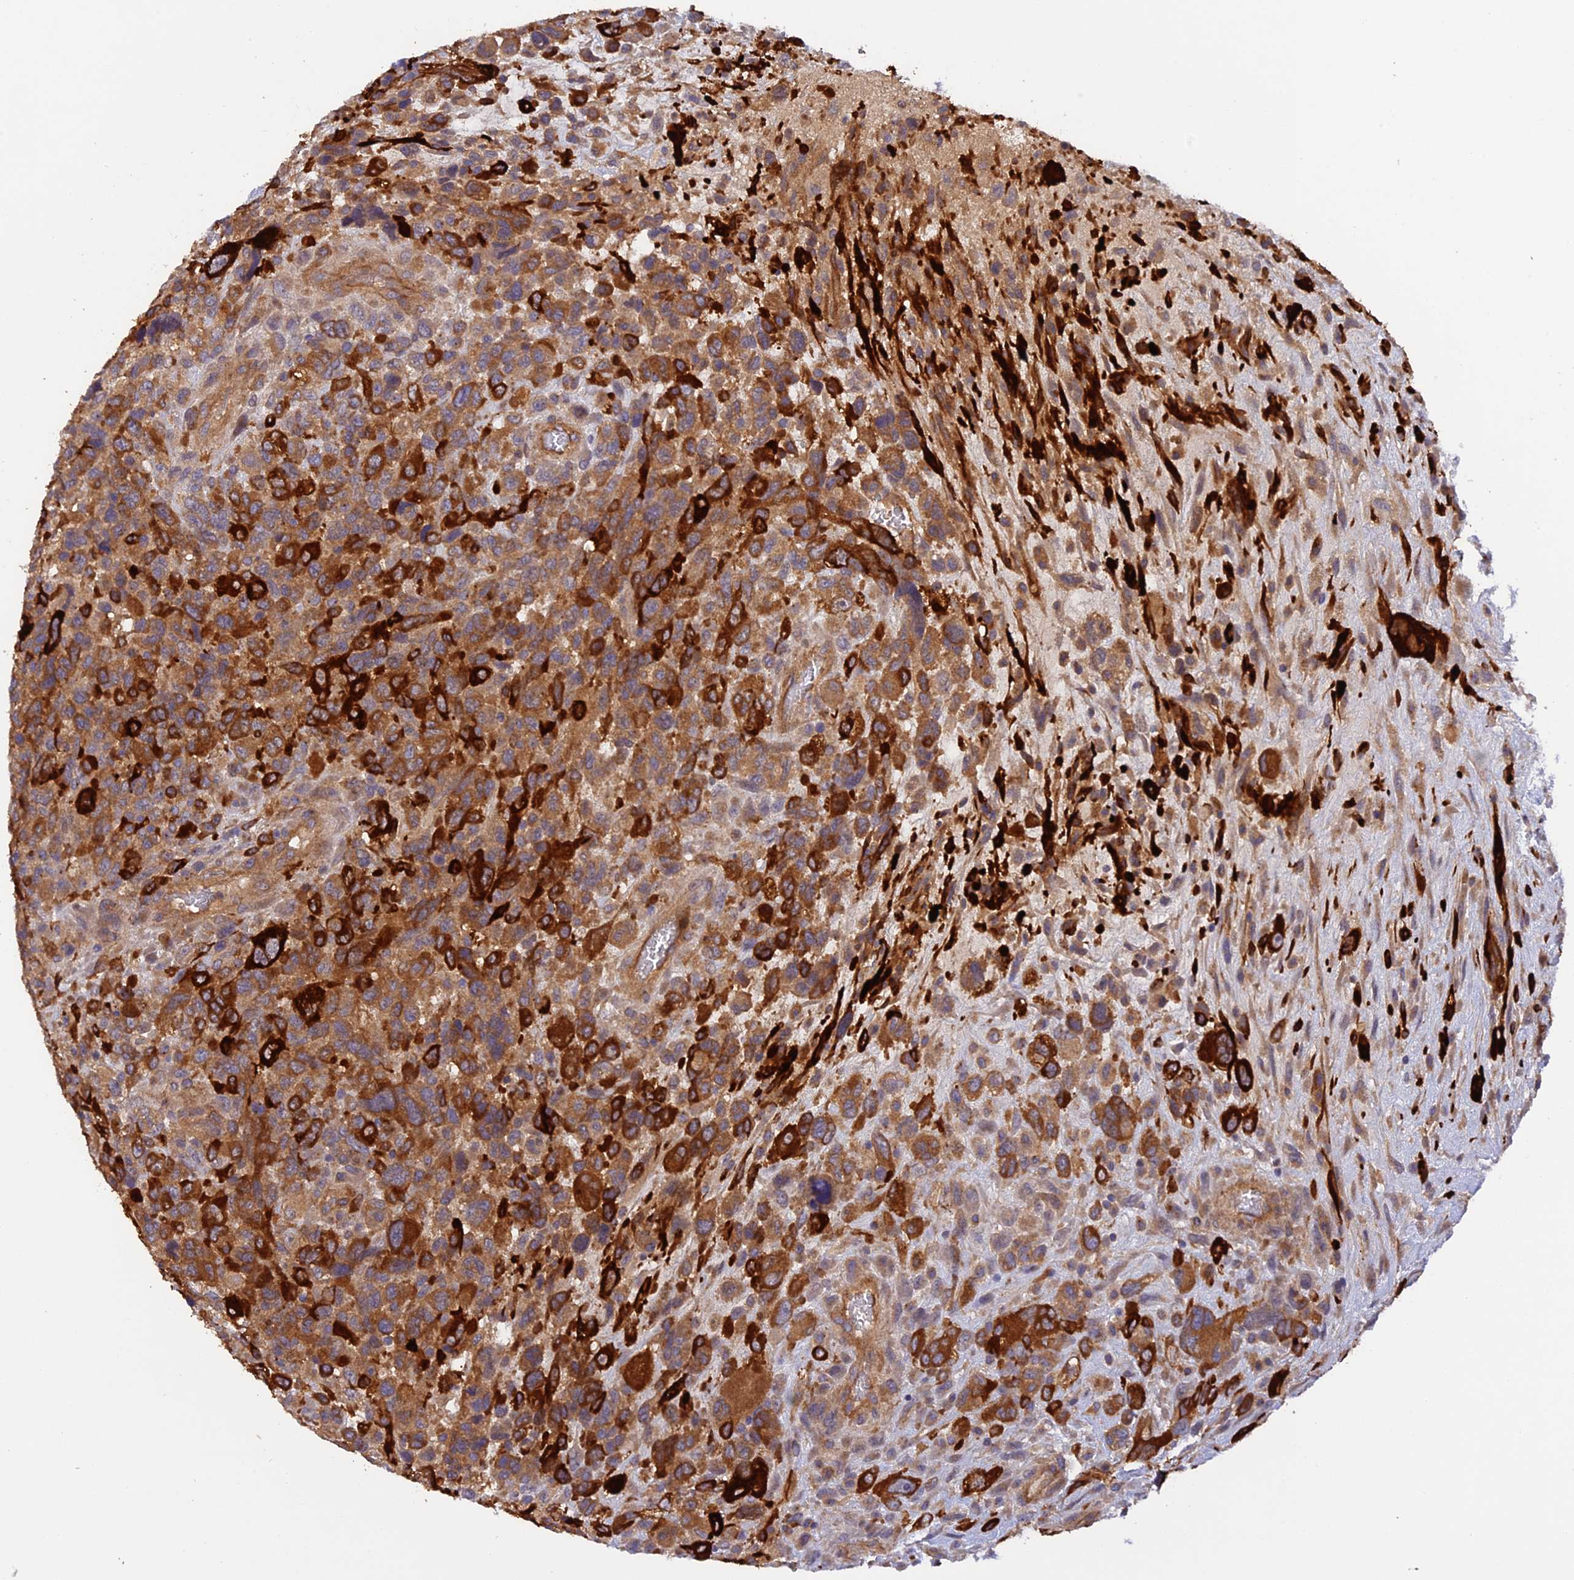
{"staining": {"intensity": "strong", "quantity": ">75%", "location": "cytoplasmic/membranous"}, "tissue": "glioma", "cell_type": "Tumor cells", "image_type": "cancer", "snomed": [{"axis": "morphology", "description": "Glioma, malignant, High grade"}, {"axis": "topography", "description": "Brain"}], "caption": "A micrograph of human glioma stained for a protein exhibits strong cytoplasmic/membranous brown staining in tumor cells.", "gene": "ADAMTS15", "patient": {"sex": "male", "age": 61}}